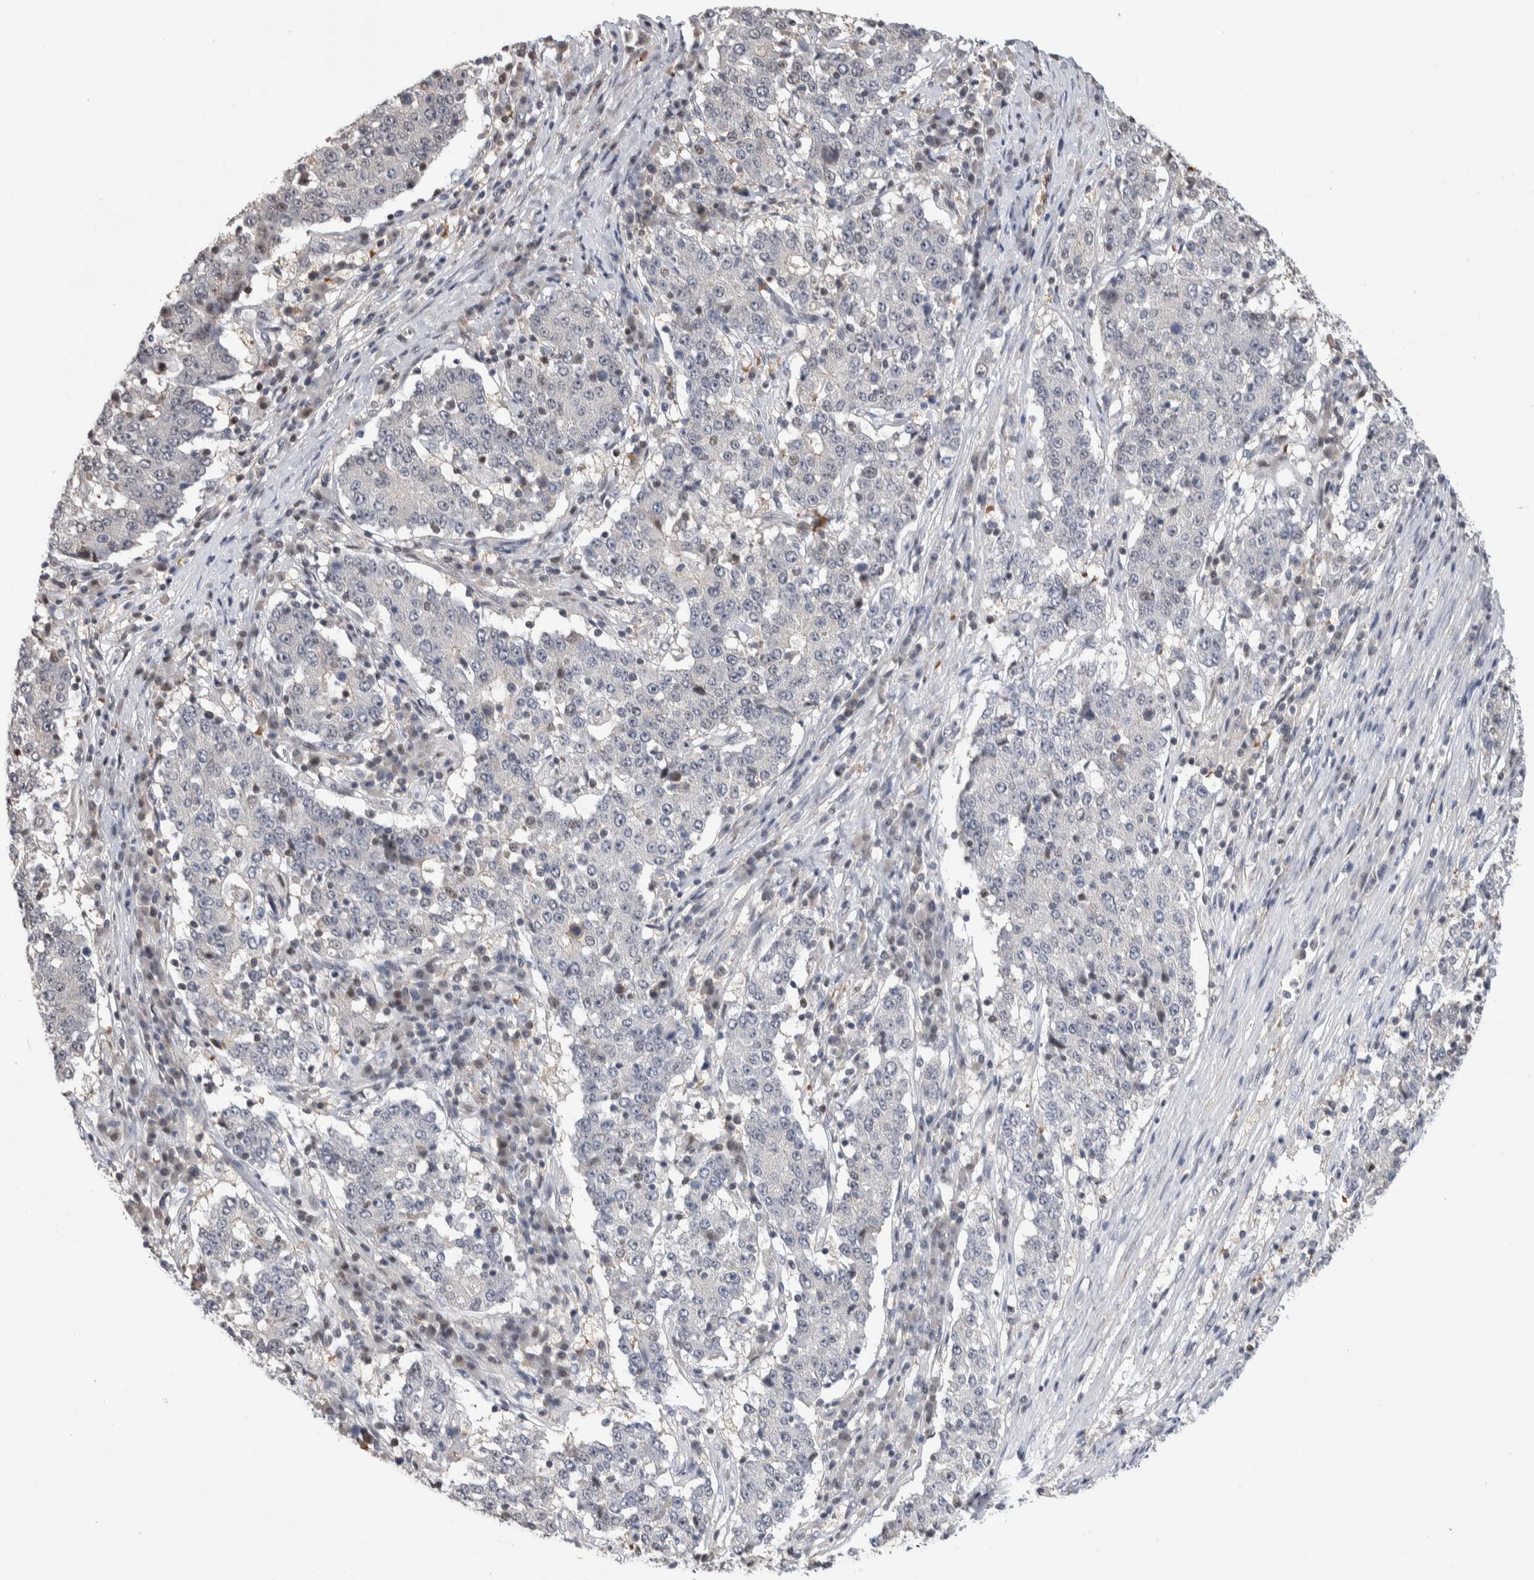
{"staining": {"intensity": "negative", "quantity": "none", "location": "none"}, "tissue": "stomach cancer", "cell_type": "Tumor cells", "image_type": "cancer", "snomed": [{"axis": "morphology", "description": "Adenocarcinoma, NOS"}, {"axis": "topography", "description": "Stomach"}], "caption": "A micrograph of human adenocarcinoma (stomach) is negative for staining in tumor cells.", "gene": "ZBTB49", "patient": {"sex": "male", "age": 59}}